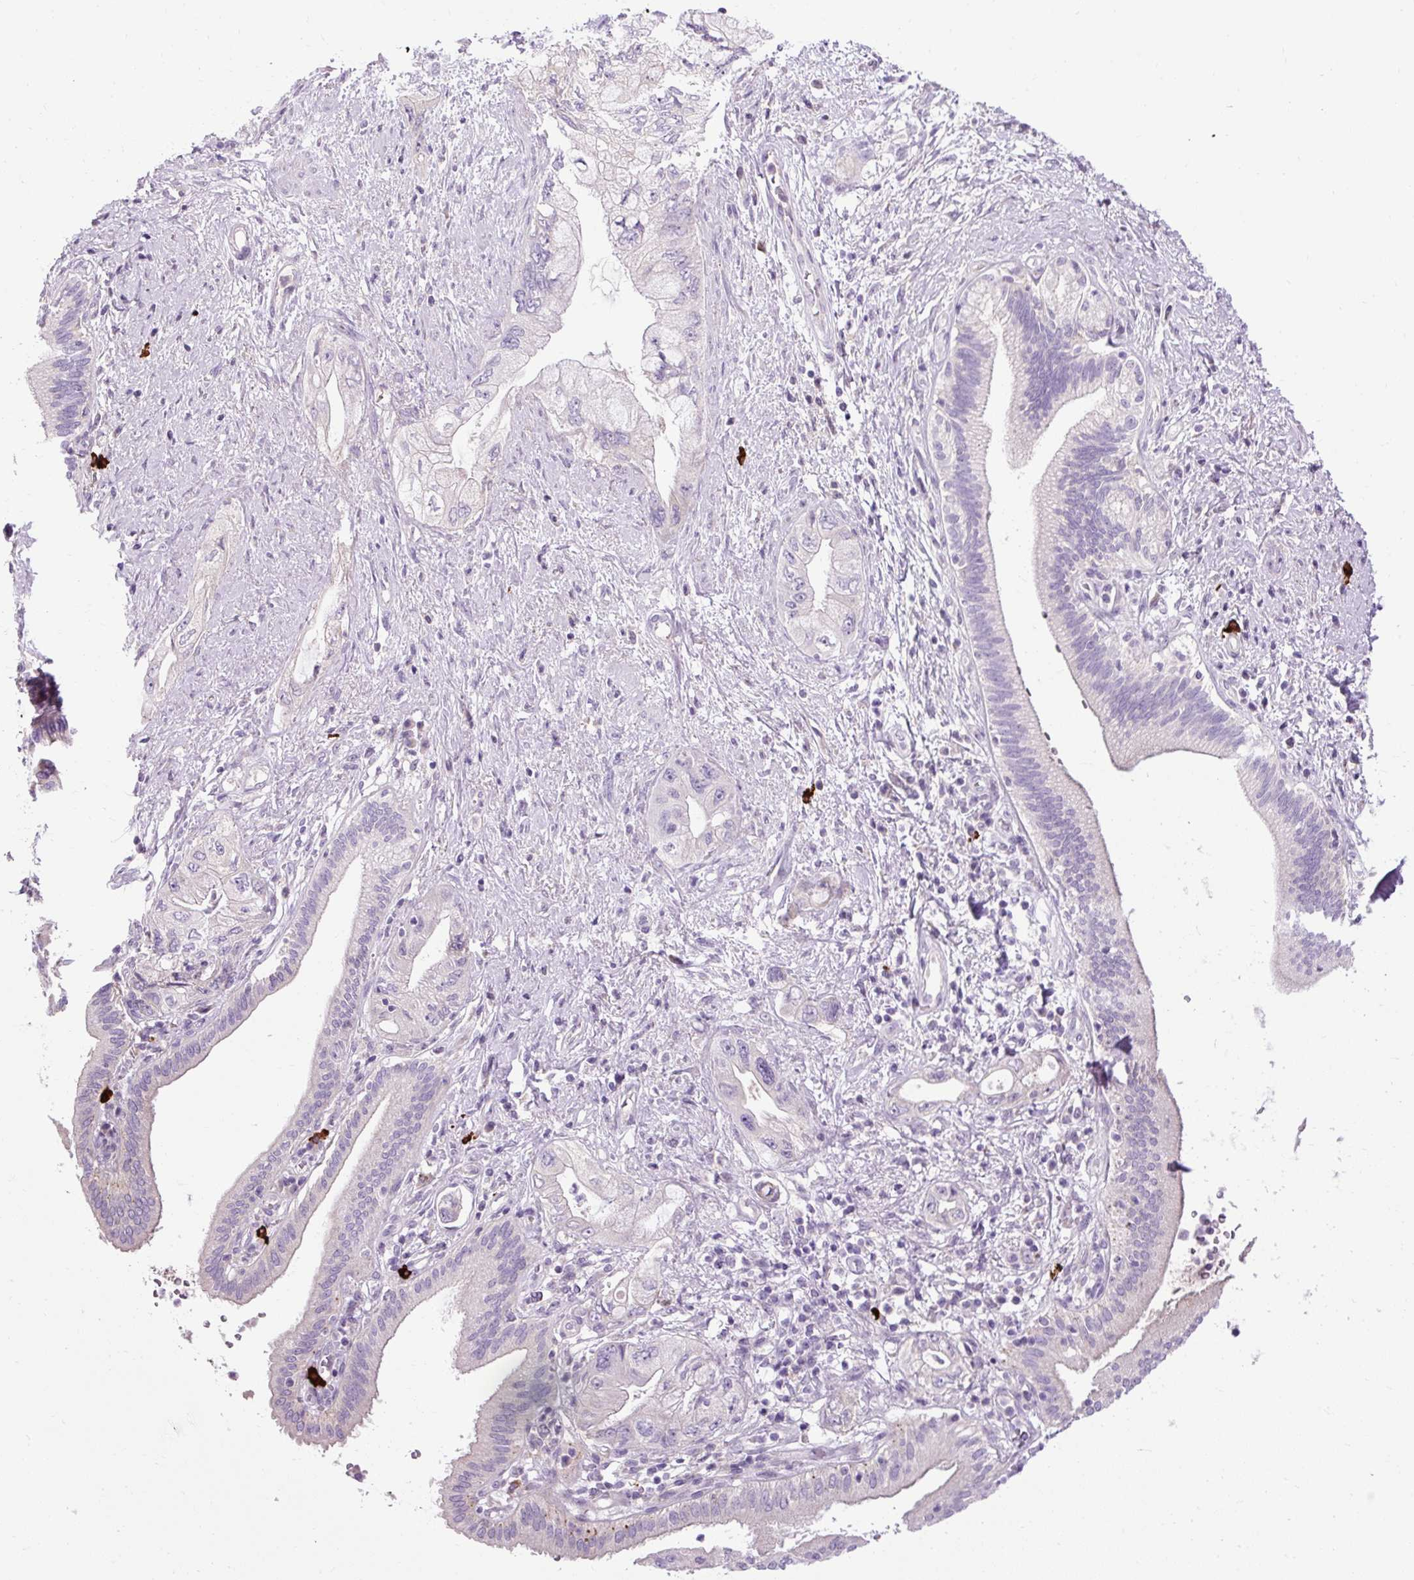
{"staining": {"intensity": "negative", "quantity": "none", "location": "none"}, "tissue": "pancreatic cancer", "cell_type": "Tumor cells", "image_type": "cancer", "snomed": [{"axis": "morphology", "description": "Adenocarcinoma, NOS"}, {"axis": "topography", "description": "Pancreas"}], "caption": "Tumor cells show no significant protein positivity in adenocarcinoma (pancreatic).", "gene": "ARRDC2", "patient": {"sex": "female", "age": 73}}